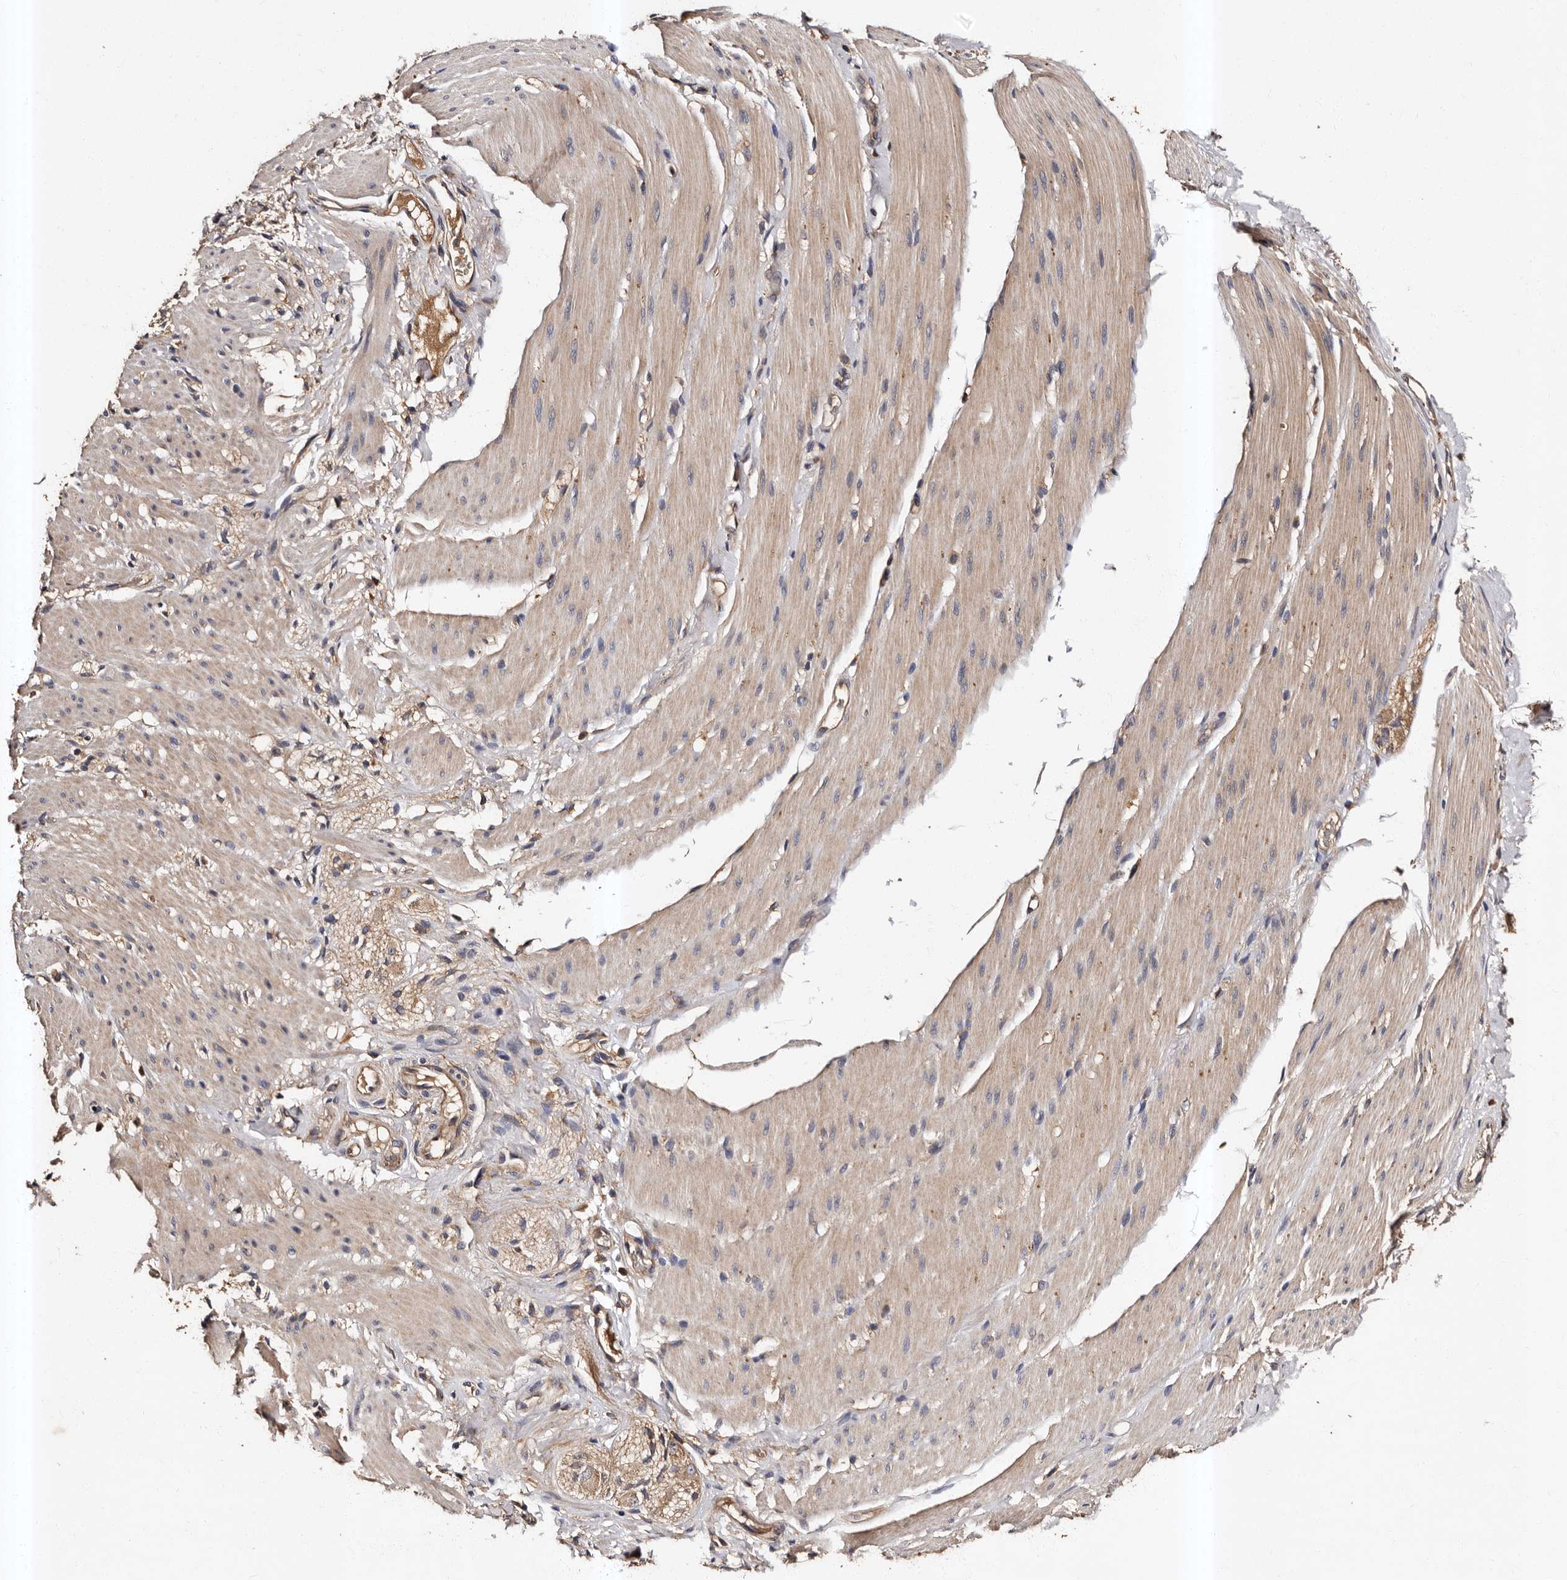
{"staining": {"intensity": "weak", "quantity": "25%-75%", "location": "cytoplasmic/membranous"}, "tissue": "smooth muscle", "cell_type": "Smooth muscle cells", "image_type": "normal", "snomed": [{"axis": "morphology", "description": "Normal tissue, NOS"}, {"axis": "topography", "description": "Smooth muscle"}, {"axis": "topography", "description": "Small intestine"}], "caption": "A brown stain labels weak cytoplasmic/membranous expression of a protein in smooth muscle cells of normal human smooth muscle.", "gene": "ADCK5", "patient": {"sex": "female", "age": 84}}